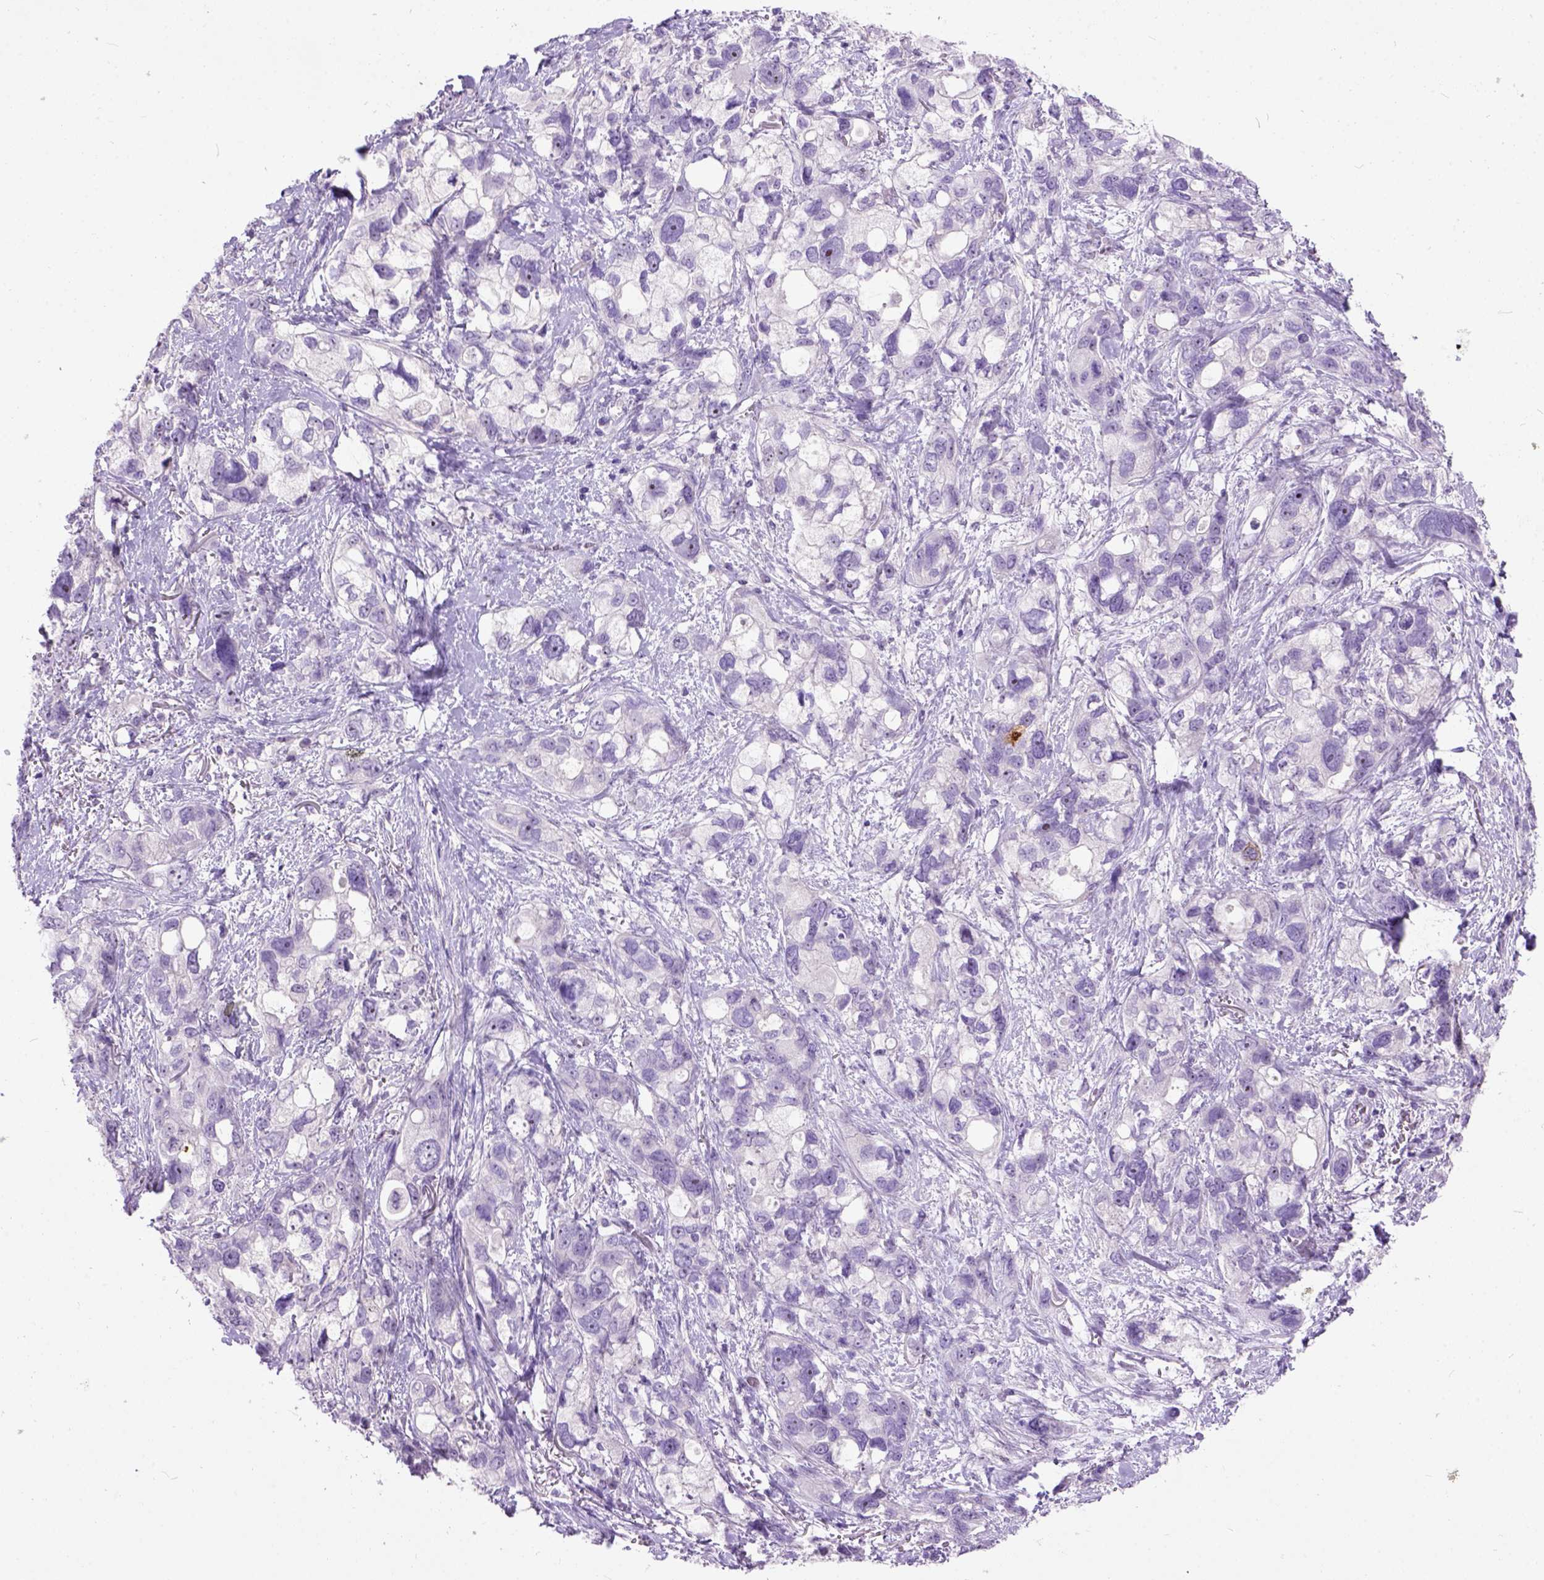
{"staining": {"intensity": "negative", "quantity": "none", "location": "none"}, "tissue": "stomach cancer", "cell_type": "Tumor cells", "image_type": "cancer", "snomed": [{"axis": "morphology", "description": "Adenocarcinoma, NOS"}, {"axis": "topography", "description": "Stomach, upper"}], "caption": "Adenocarcinoma (stomach) was stained to show a protein in brown. There is no significant expression in tumor cells.", "gene": "MAPT", "patient": {"sex": "female", "age": 81}}